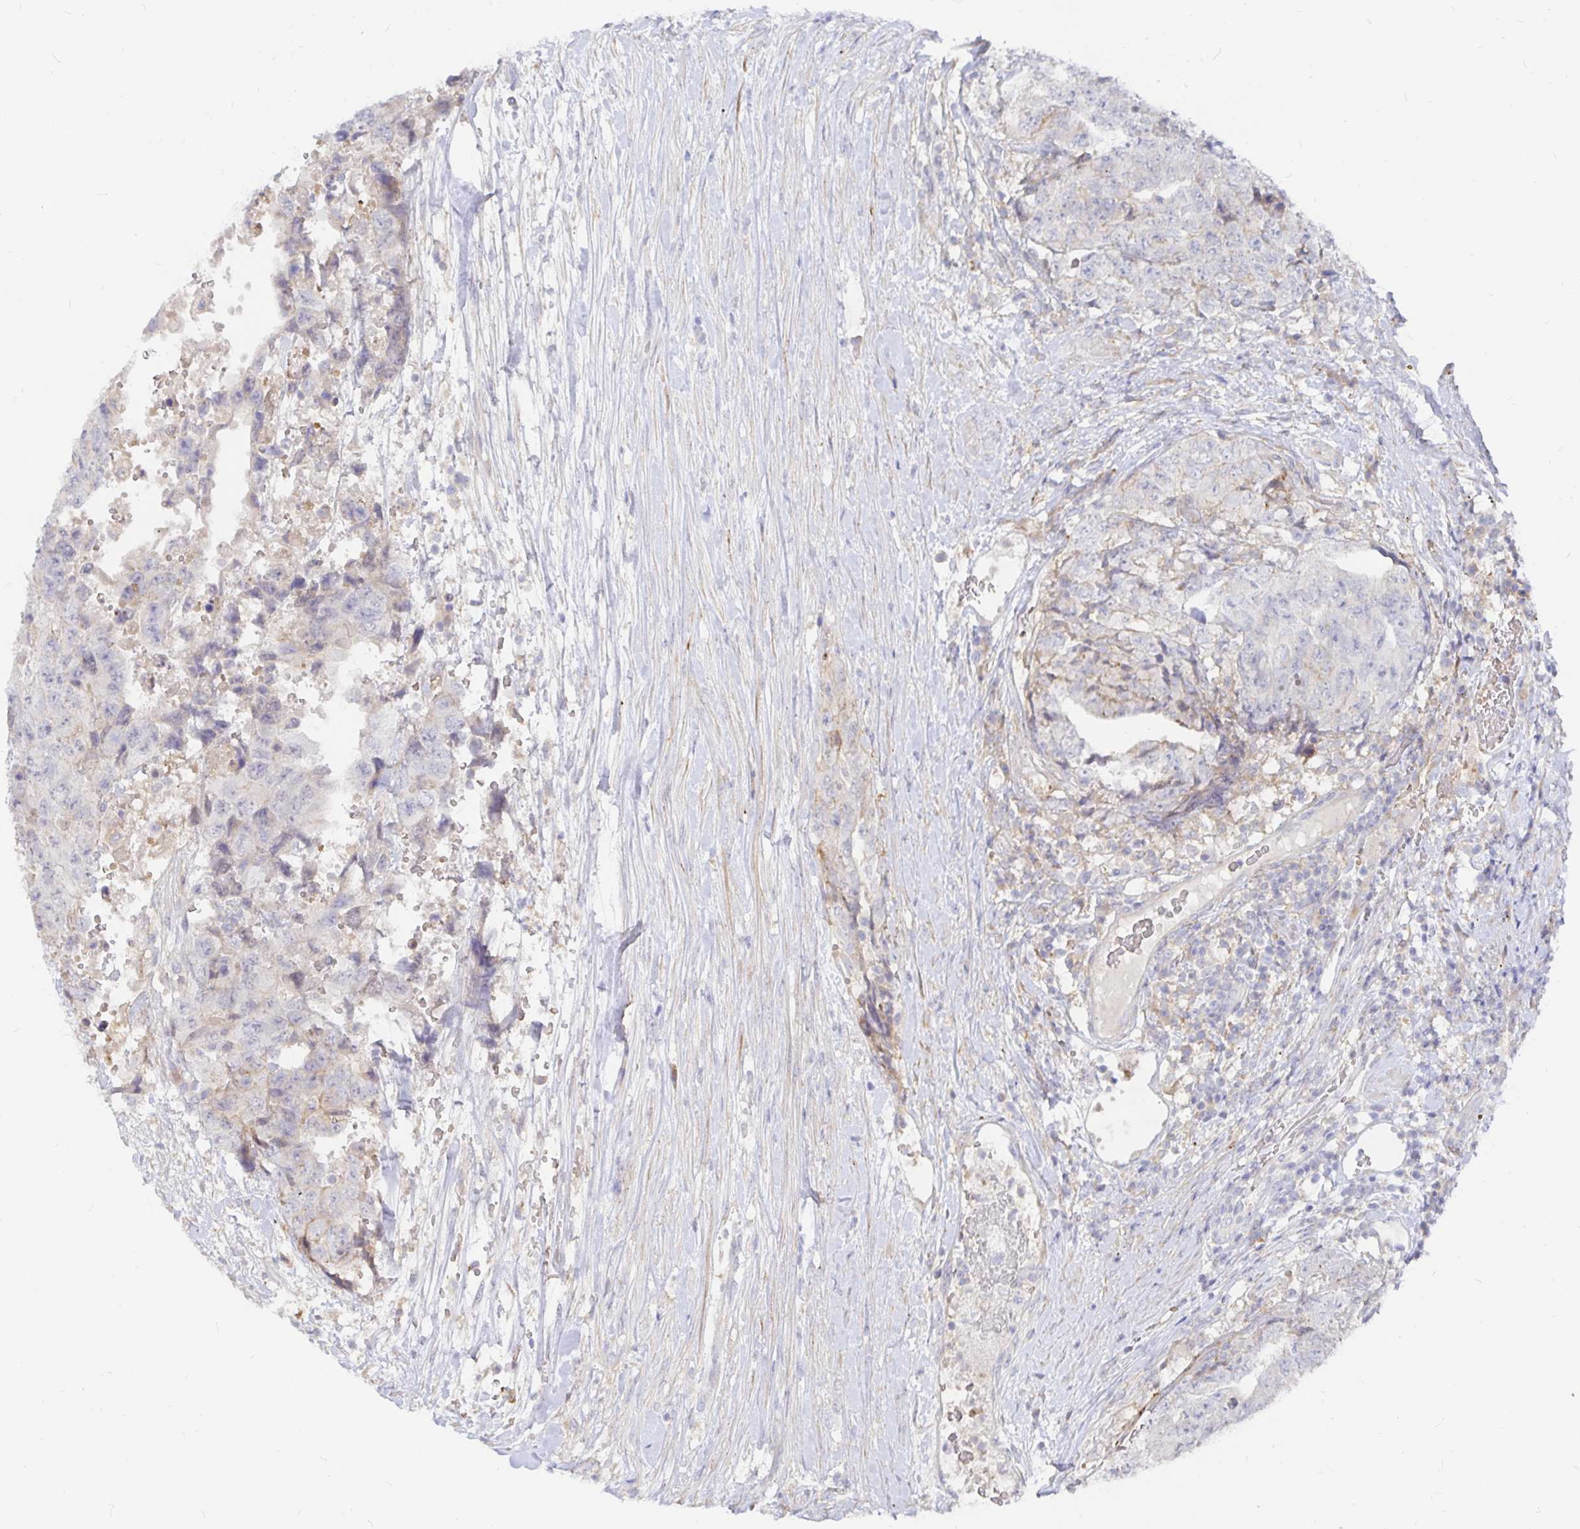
{"staining": {"intensity": "negative", "quantity": "none", "location": "none"}, "tissue": "testis cancer", "cell_type": "Tumor cells", "image_type": "cancer", "snomed": [{"axis": "morphology", "description": "Carcinoma, Embryonal, NOS"}, {"axis": "topography", "description": "Testis"}], "caption": "Tumor cells show no significant protein expression in testis cancer (embryonal carcinoma).", "gene": "KCTD19", "patient": {"sex": "male", "age": 24}}